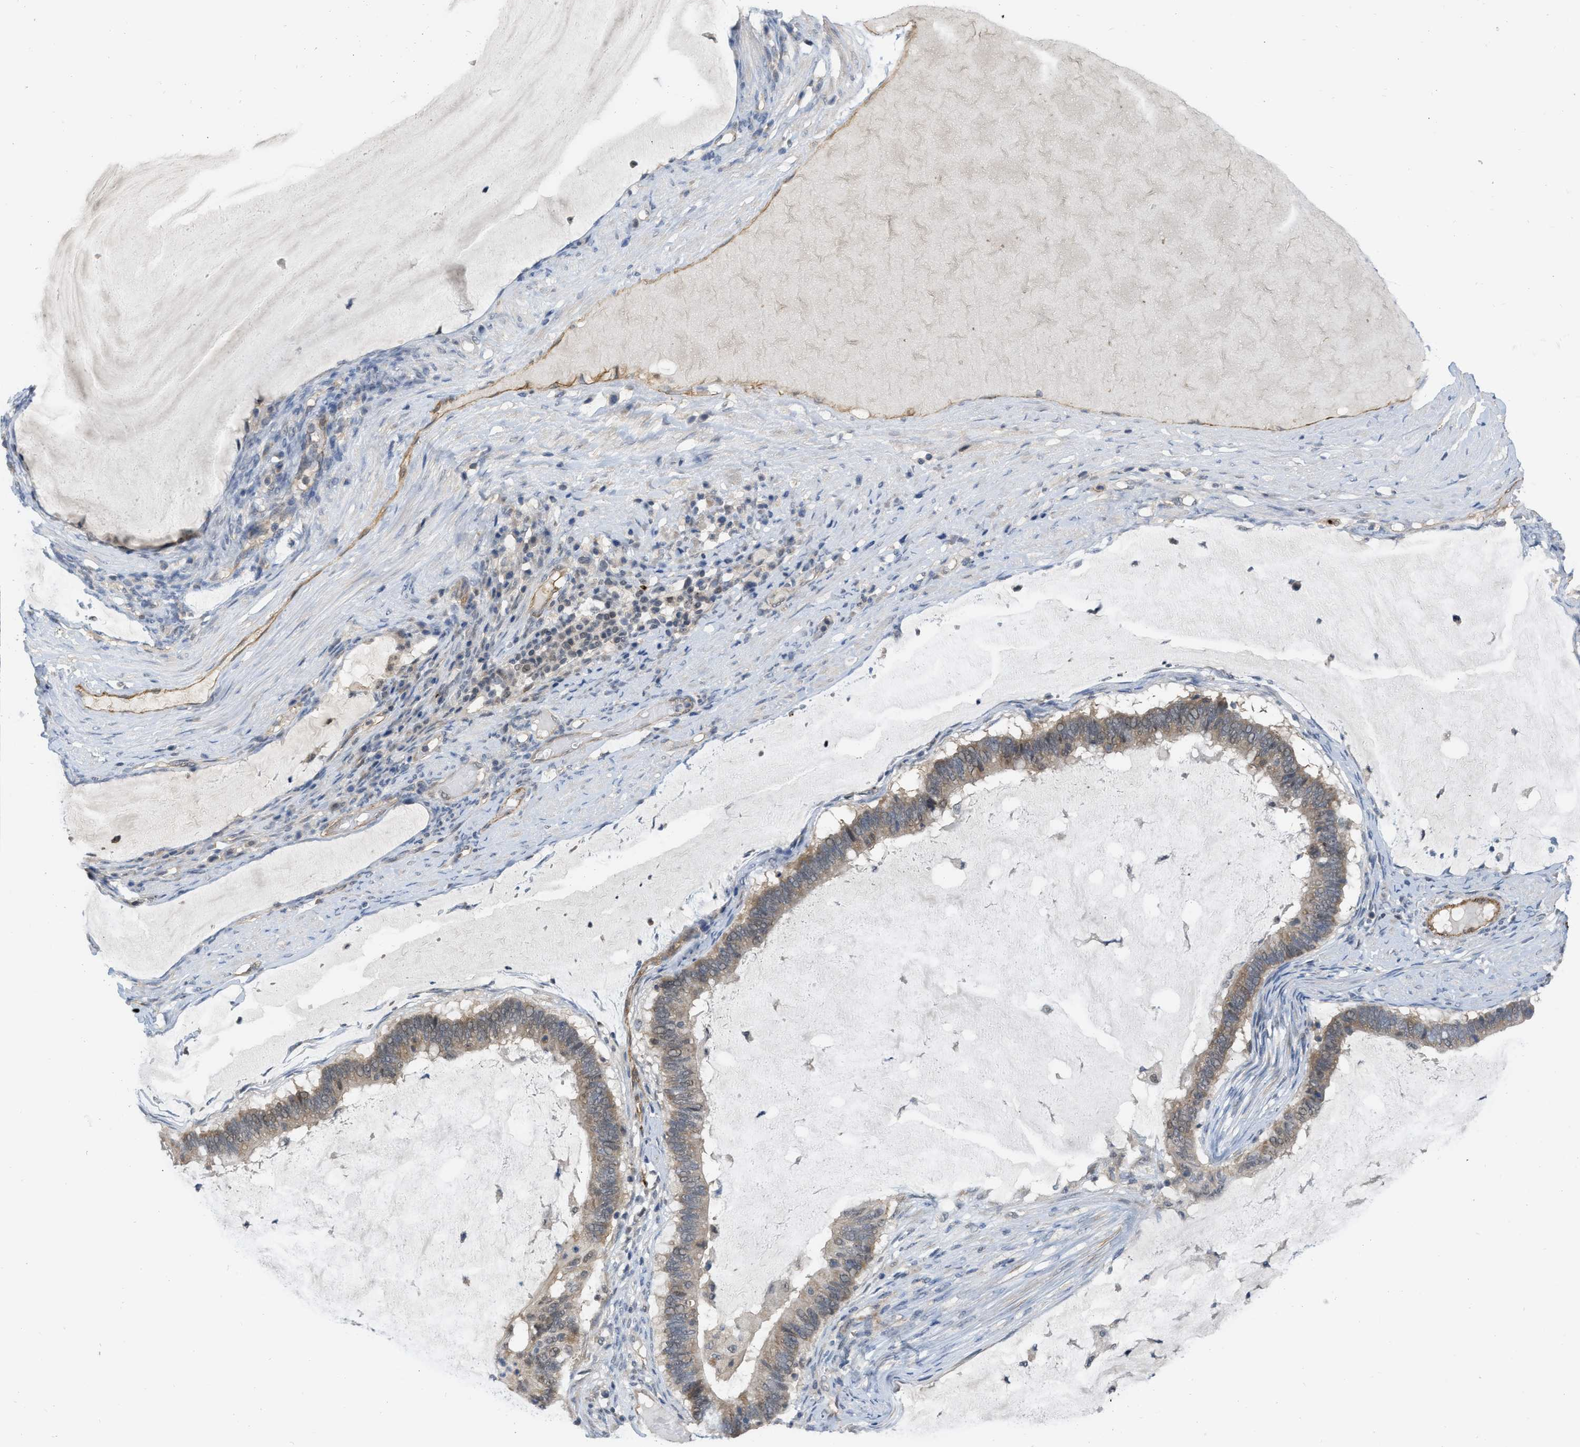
{"staining": {"intensity": "weak", "quantity": ">75%", "location": "cytoplasmic/membranous"}, "tissue": "ovarian cancer", "cell_type": "Tumor cells", "image_type": "cancer", "snomed": [{"axis": "morphology", "description": "Cystadenocarcinoma, mucinous, NOS"}, {"axis": "topography", "description": "Ovary"}], "caption": "The immunohistochemical stain labels weak cytoplasmic/membranous expression in tumor cells of ovarian cancer (mucinous cystadenocarcinoma) tissue.", "gene": "NAPEPLD", "patient": {"sex": "female", "age": 61}}